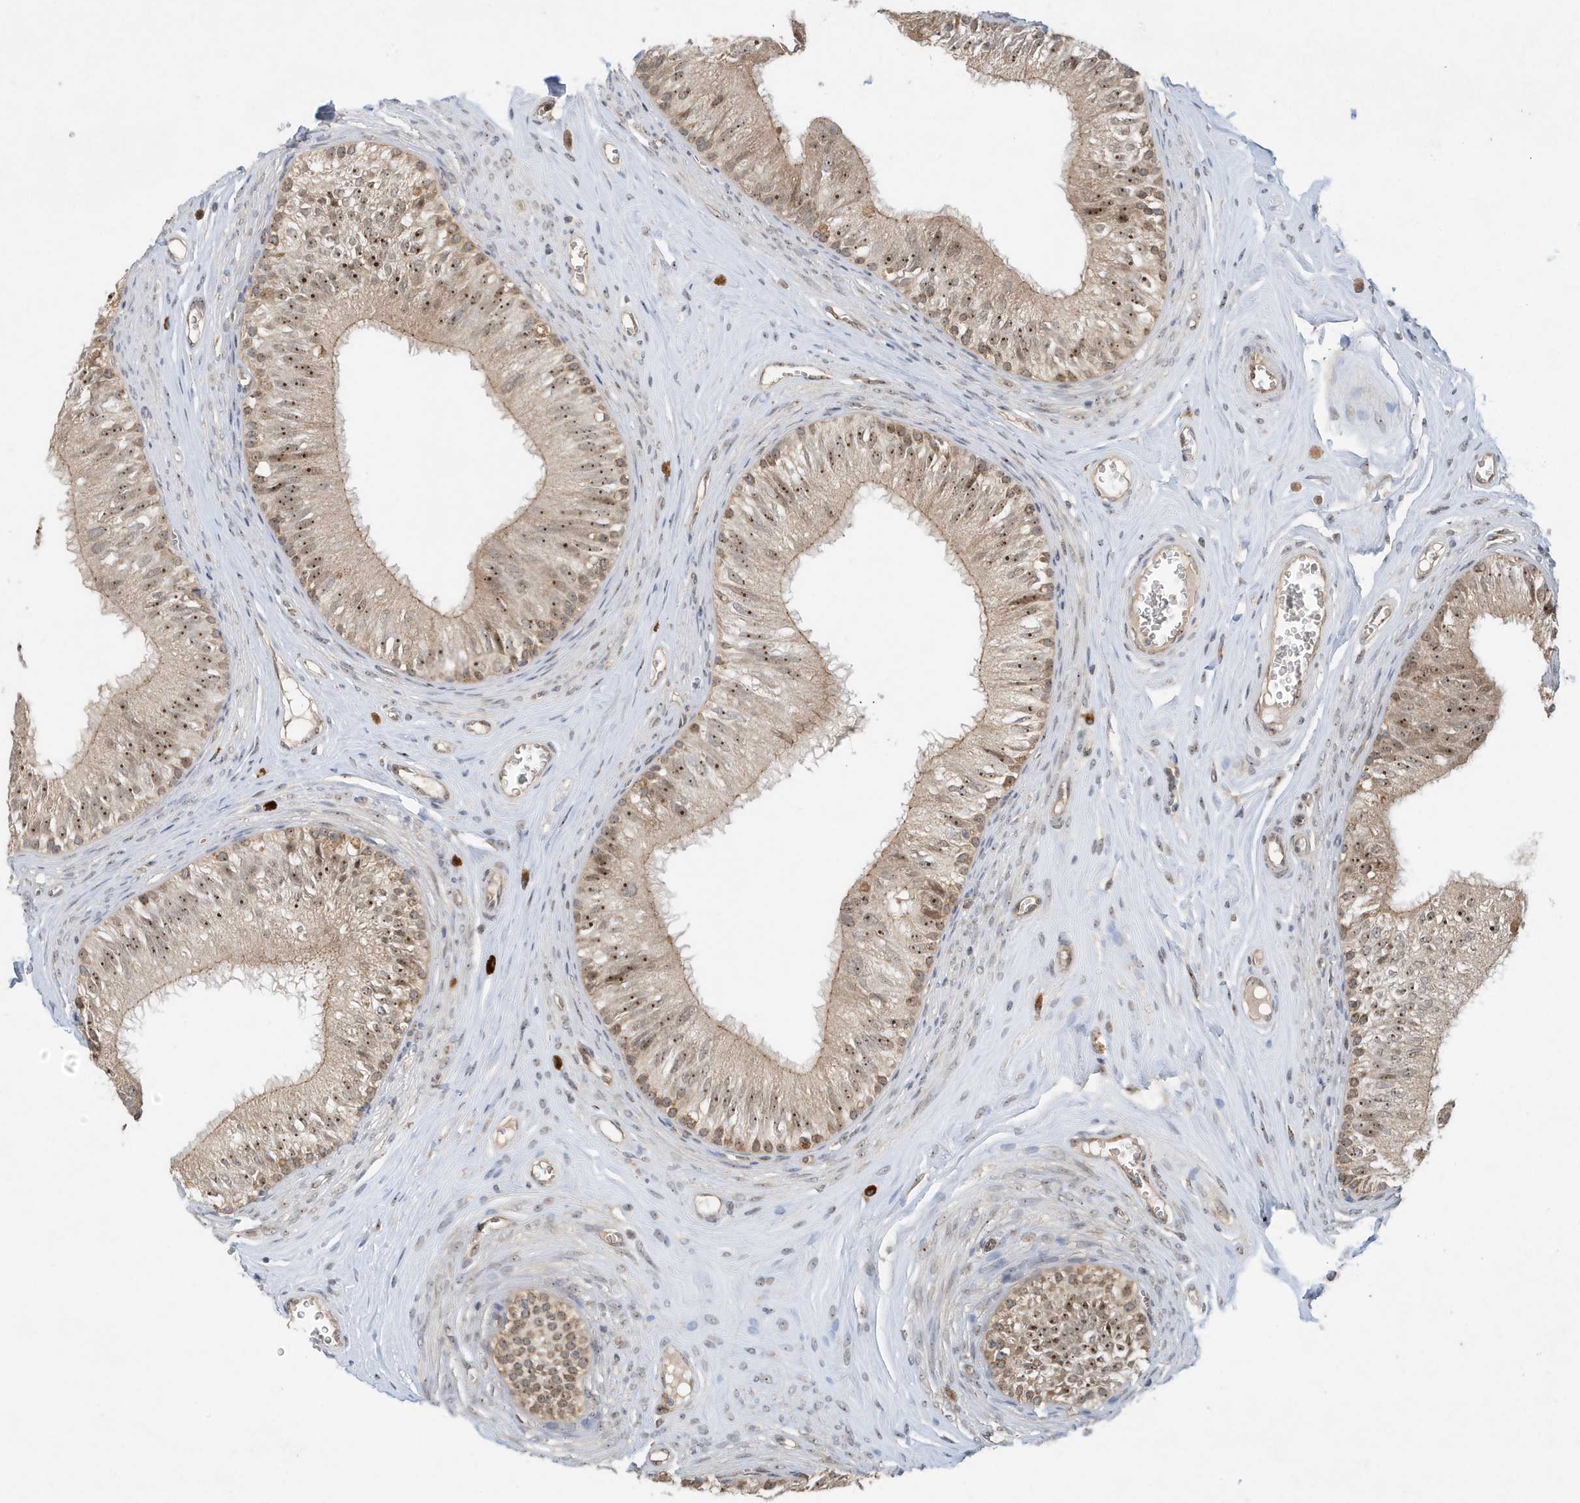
{"staining": {"intensity": "moderate", "quantity": ">75%", "location": "cytoplasmic/membranous,nuclear"}, "tissue": "epididymis", "cell_type": "Glandular cells", "image_type": "normal", "snomed": [{"axis": "morphology", "description": "Normal tissue, NOS"}, {"axis": "topography", "description": "Epididymis"}], "caption": "This photomicrograph shows IHC staining of benign epididymis, with medium moderate cytoplasmic/membranous,nuclear expression in about >75% of glandular cells.", "gene": "ABCB9", "patient": {"sex": "male", "age": 46}}